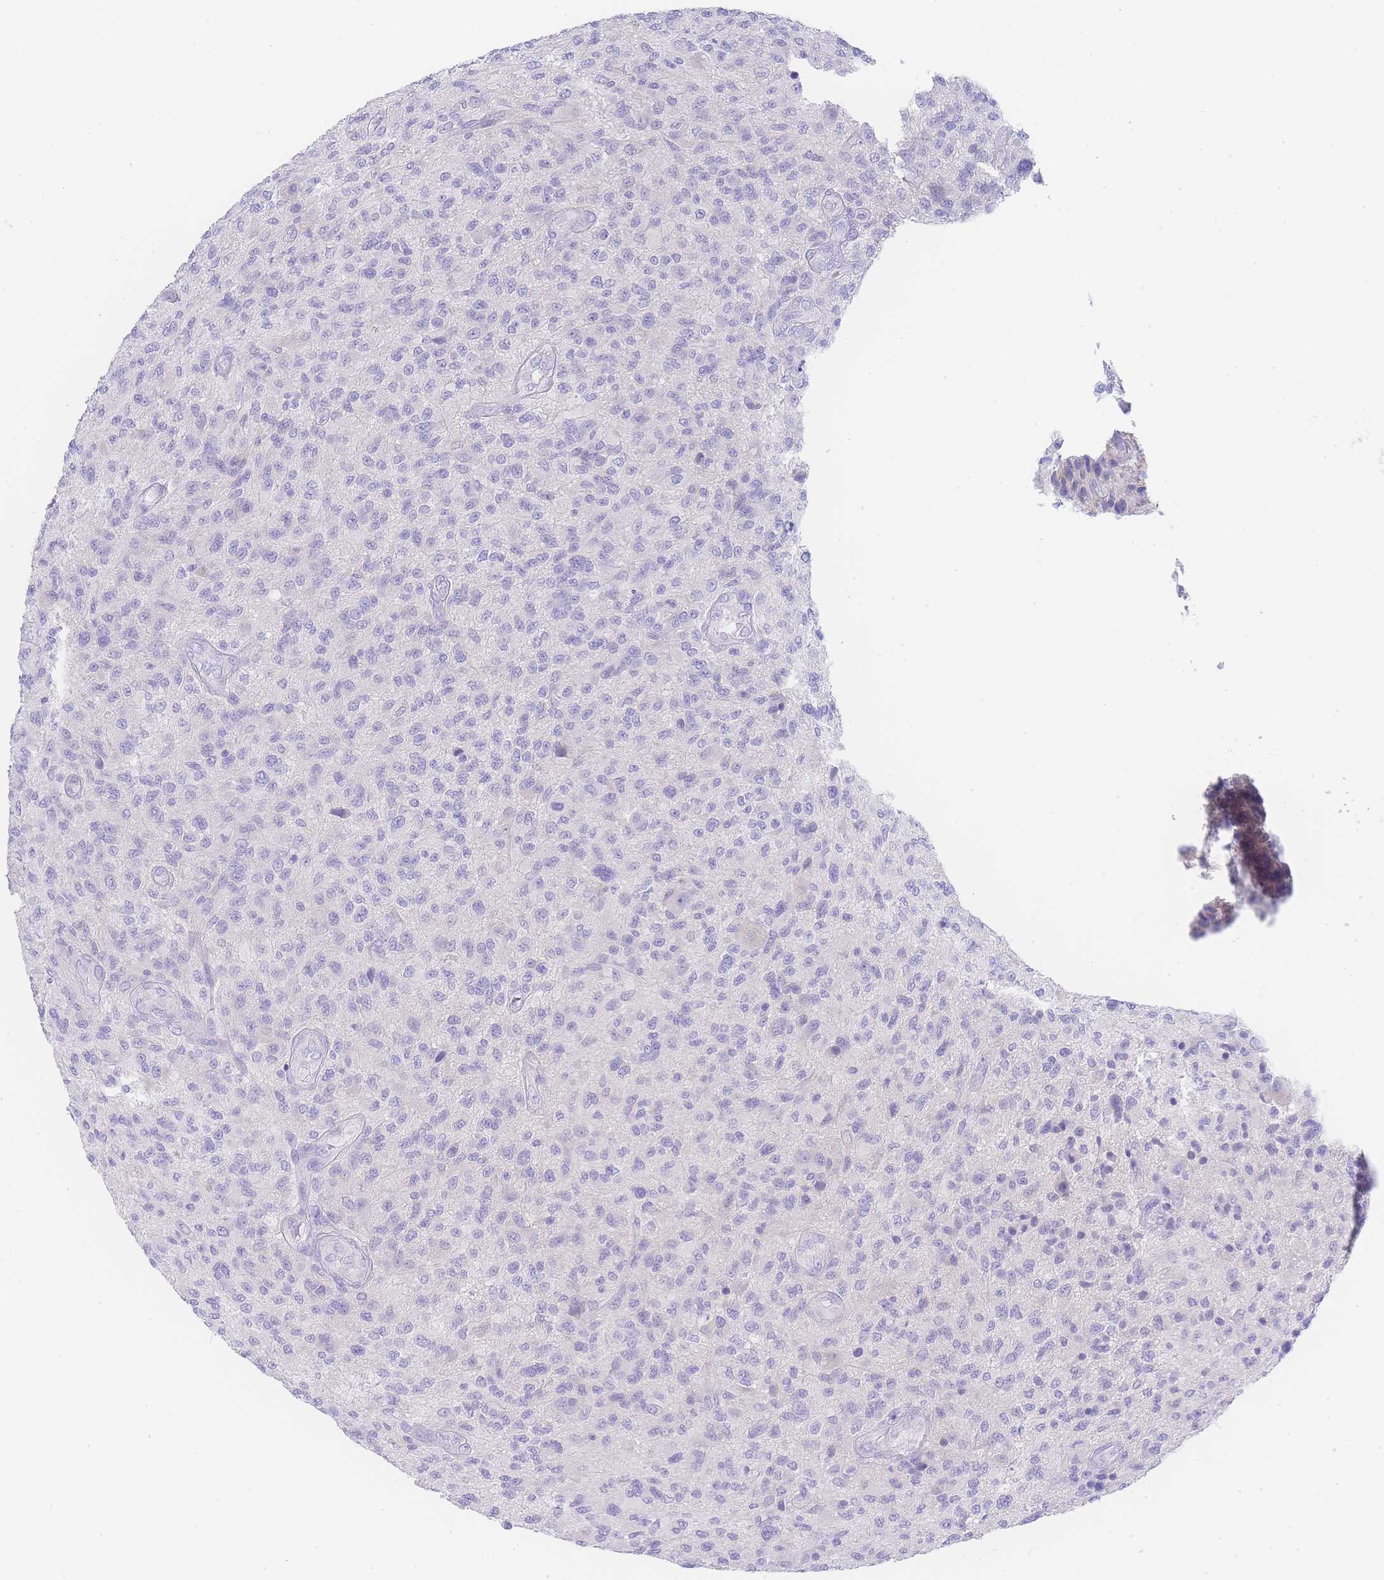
{"staining": {"intensity": "negative", "quantity": "none", "location": "none"}, "tissue": "glioma", "cell_type": "Tumor cells", "image_type": "cancer", "snomed": [{"axis": "morphology", "description": "Glioma, malignant, High grade"}, {"axis": "topography", "description": "Brain"}], "caption": "This micrograph is of glioma stained with immunohistochemistry to label a protein in brown with the nuclei are counter-stained blue. There is no expression in tumor cells. The staining is performed using DAB brown chromogen with nuclei counter-stained in using hematoxylin.", "gene": "LZTFL1", "patient": {"sex": "male", "age": 47}}